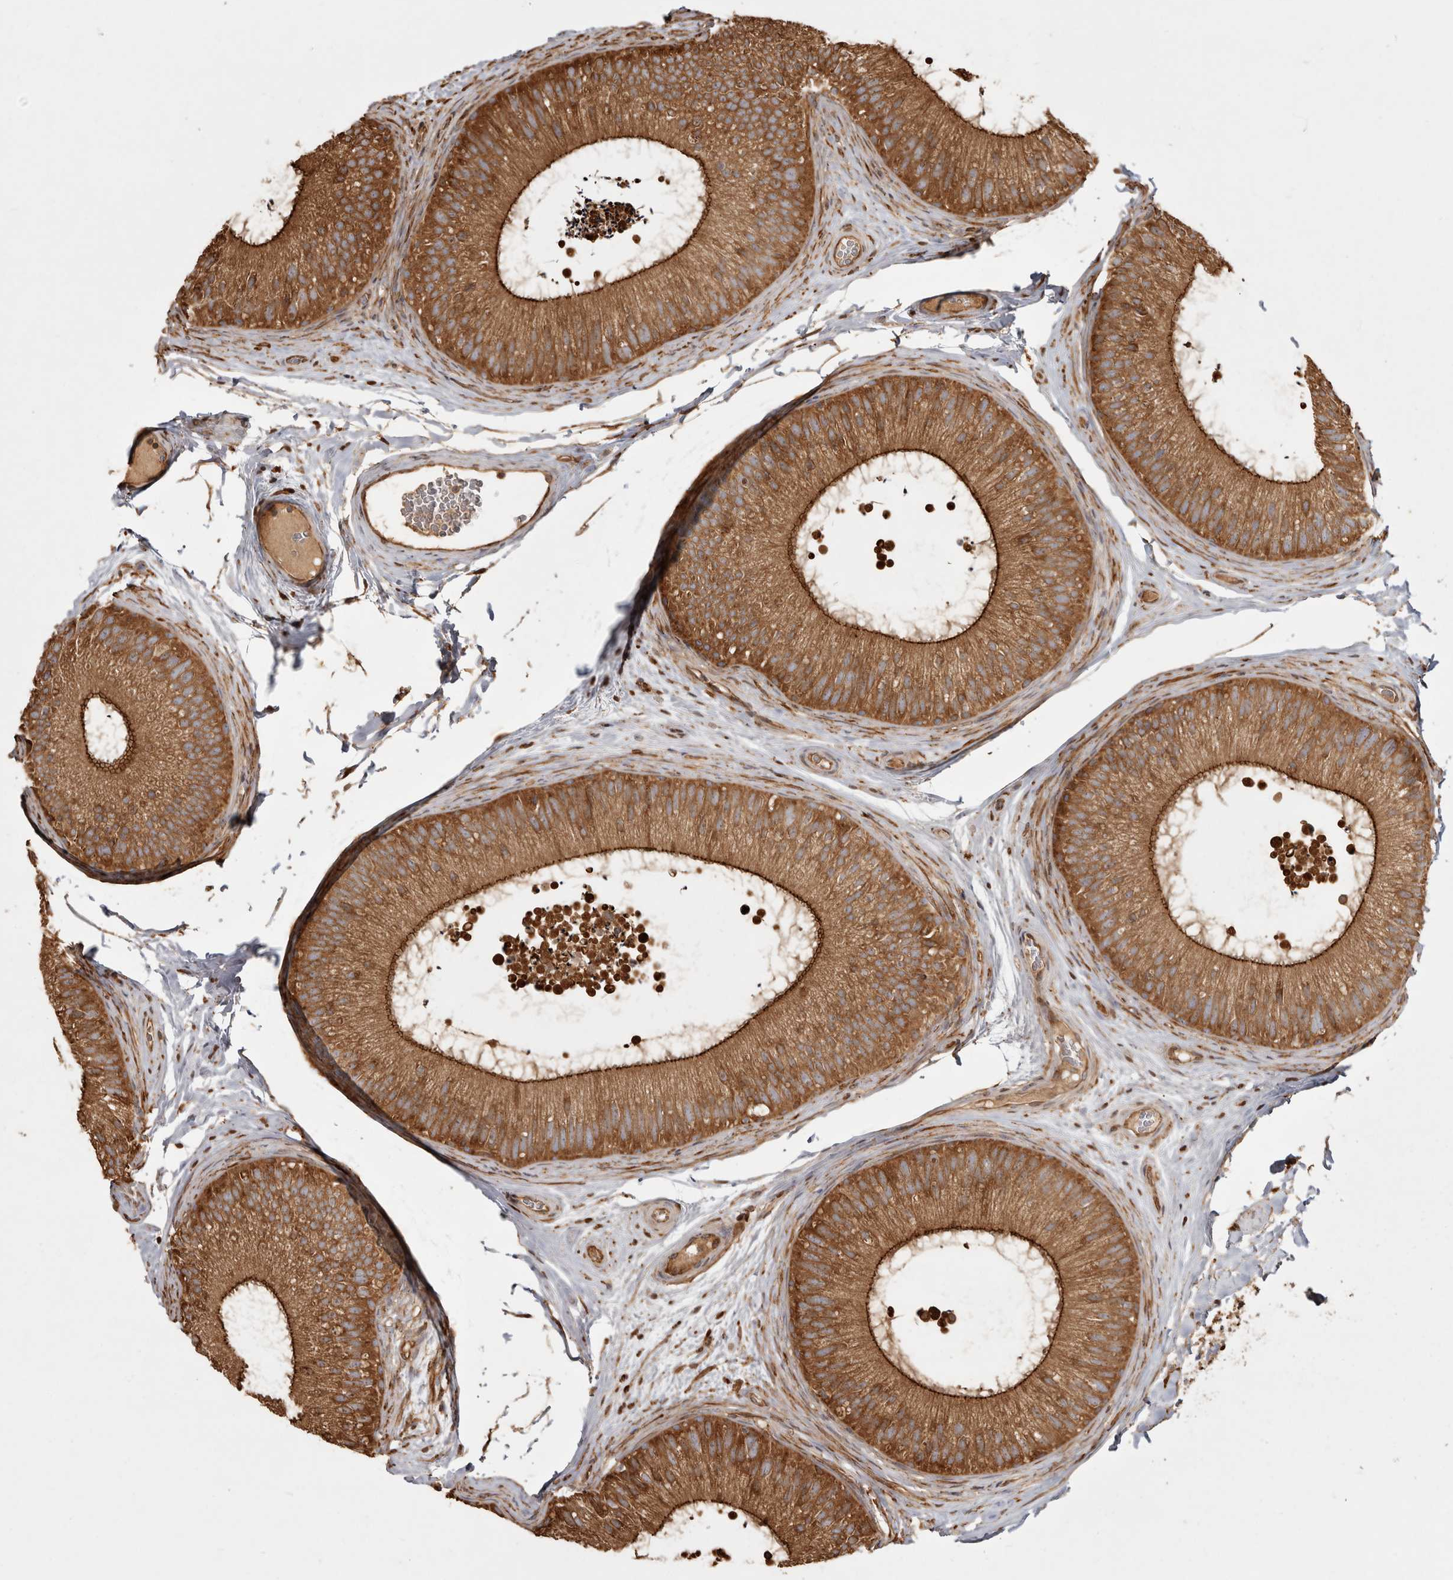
{"staining": {"intensity": "moderate", "quantity": ">75%", "location": "cytoplasmic/membranous"}, "tissue": "epididymis", "cell_type": "Glandular cells", "image_type": "normal", "snomed": [{"axis": "morphology", "description": "Normal tissue, NOS"}, {"axis": "topography", "description": "Epididymis"}], "caption": "This is a histology image of immunohistochemistry (IHC) staining of normal epididymis, which shows moderate positivity in the cytoplasmic/membranous of glandular cells.", "gene": "CAMSAP2", "patient": {"sex": "male", "age": 45}}